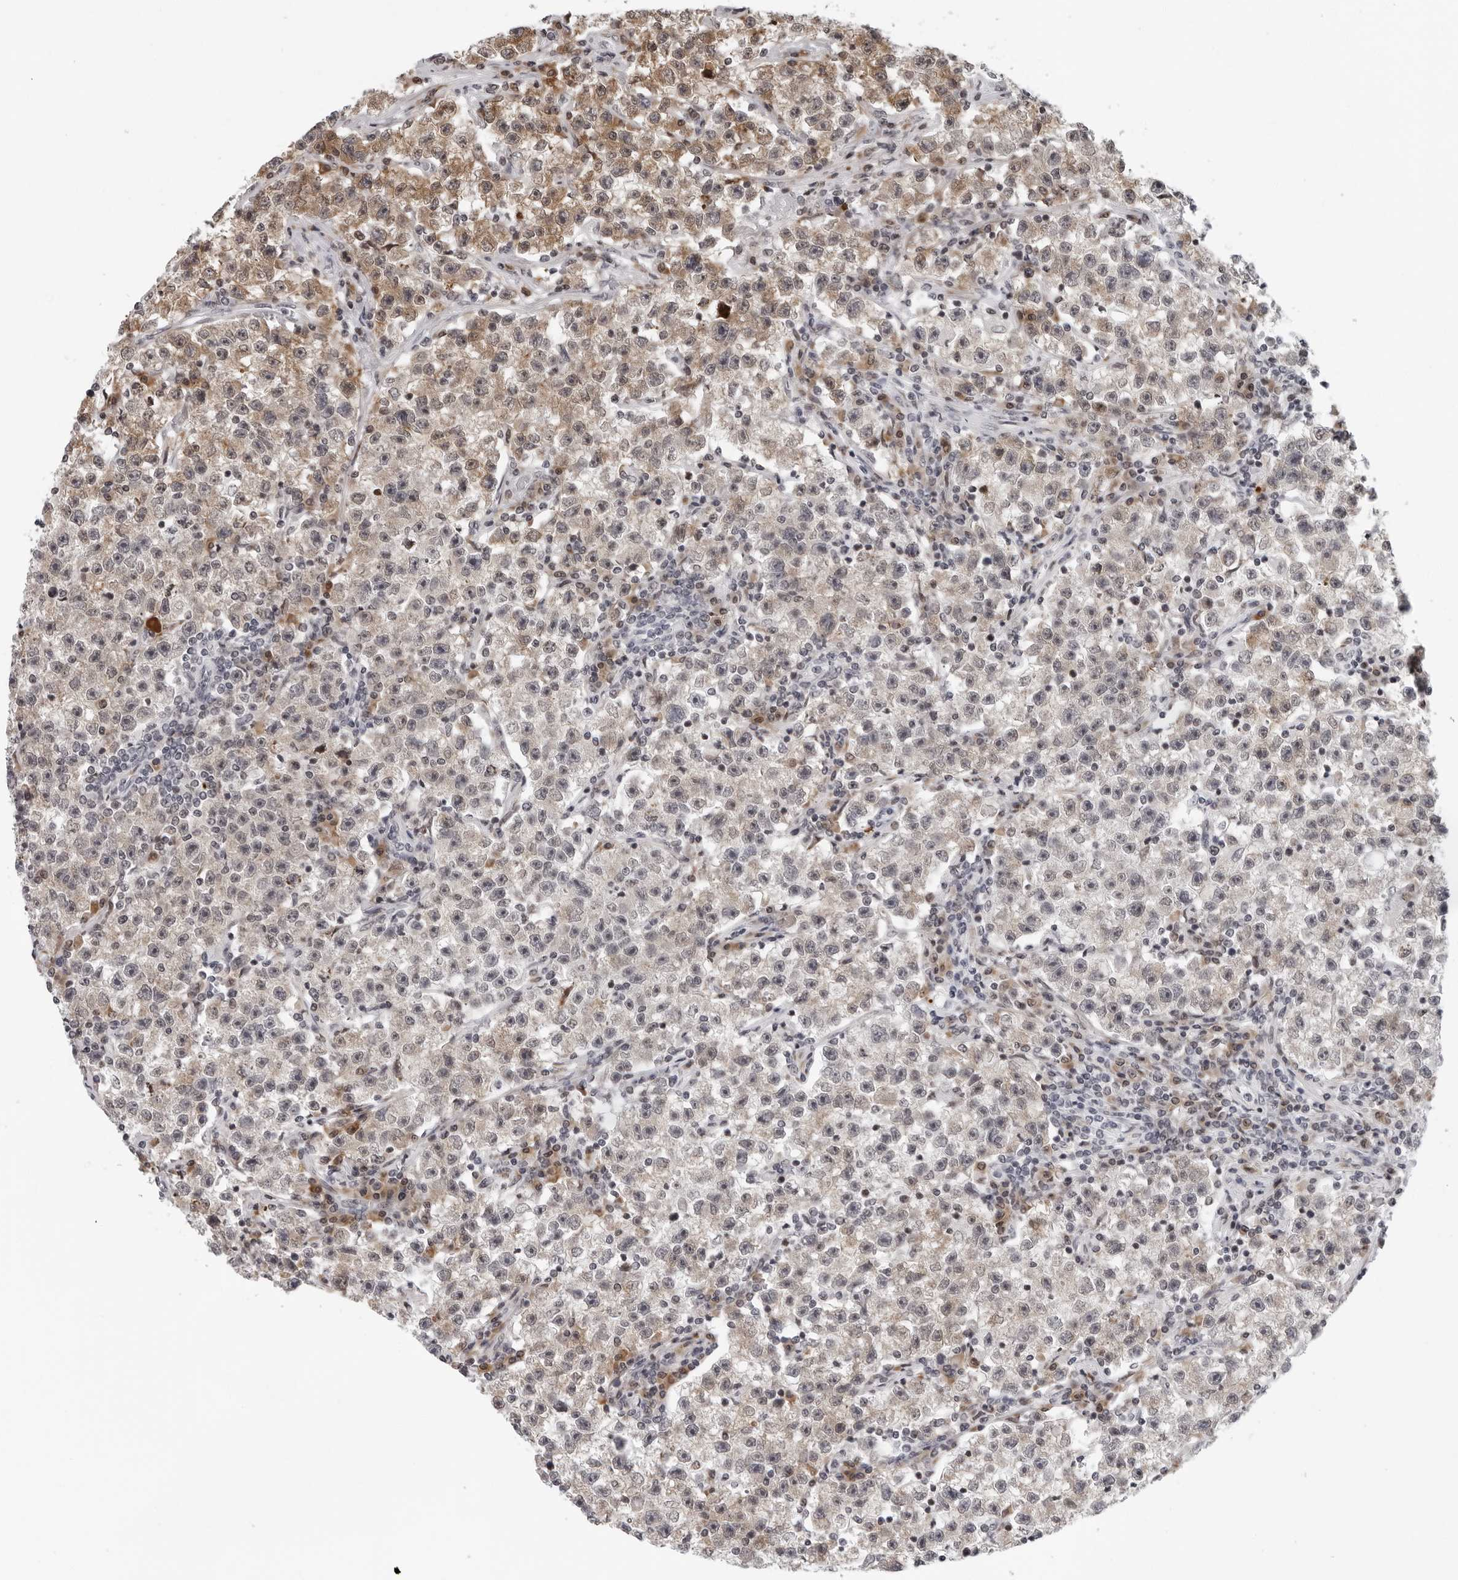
{"staining": {"intensity": "moderate", "quantity": "25%-75%", "location": "cytoplasmic/membranous"}, "tissue": "testis cancer", "cell_type": "Tumor cells", "image_type": "cancer", "snomed": [{"axis": "morphology", "description": "Seminoma, NOS"}, {"axis": "topography", "description": "Testis"}], "caption": "About 25%-75% of tumor cells in testis seminoma show moderate cytoplasmic/membranous protein expression as visualized by brown immunohistochemical staining.", "gene": "PIP4K2C", "patient": {"sex": "male", "age": 22}}